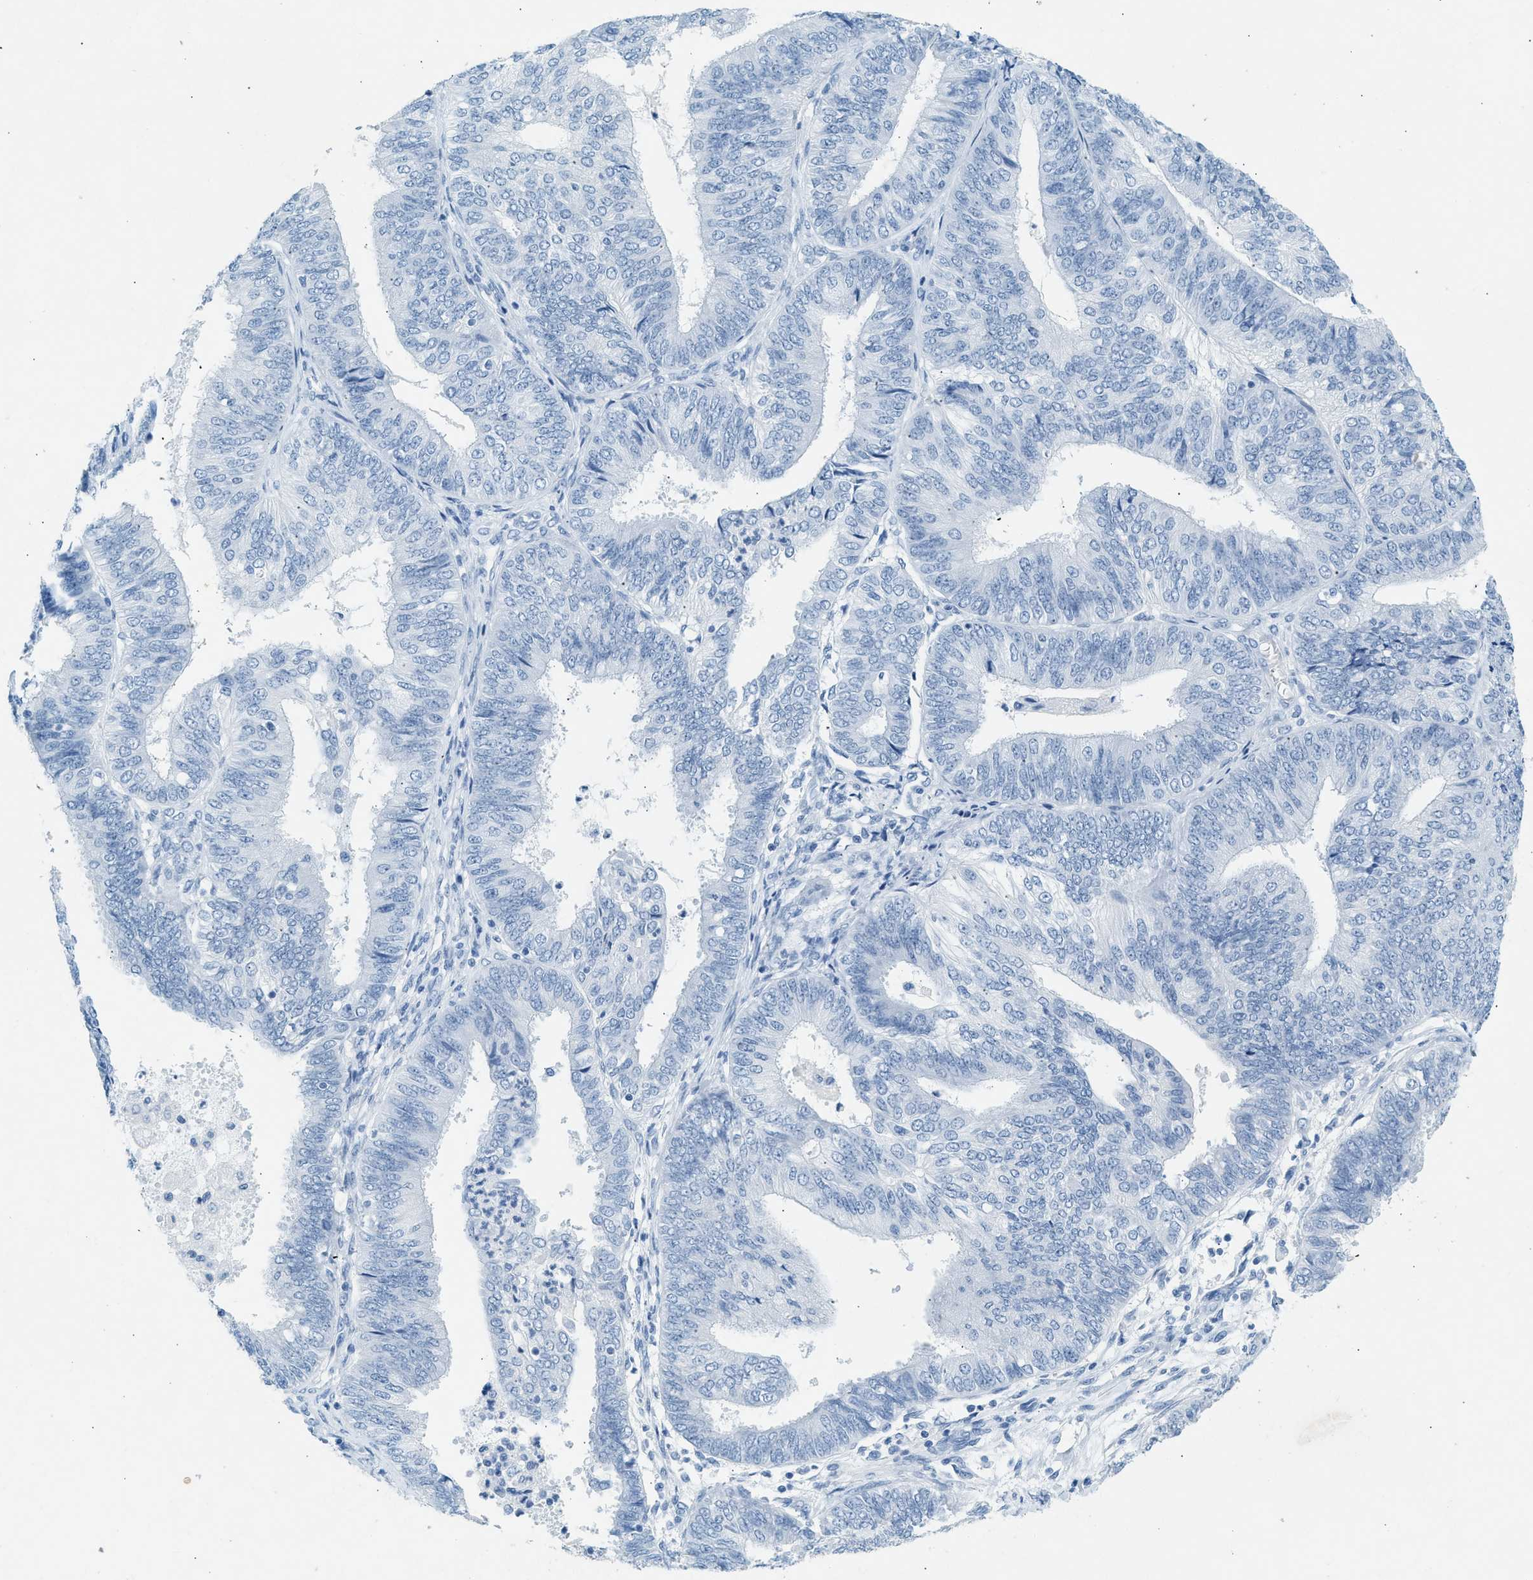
{"staining": {"intensity": "negative", "quantity": "none", "location": "none"}, "tissue": "endometrial cancer", "cell_type": "Tumor cells", "image_type": "cancer", "snomed": [{"axis": "morphology", "description": "Adenocarcinoma, NOS"}, {"axis": "topography", "description": "Endometrium"}], "caption": "Immunohistochemistry (IHC) photomicrograph of neoplastic tissue: endometrial cancer (adenocarcinoma) stained with DAB (3,3'-diaminobenzidine) displays no significant protein positivity in tumor cells.", "gene": "HHATL", "patient": {"sex": "female", "age": 58}}